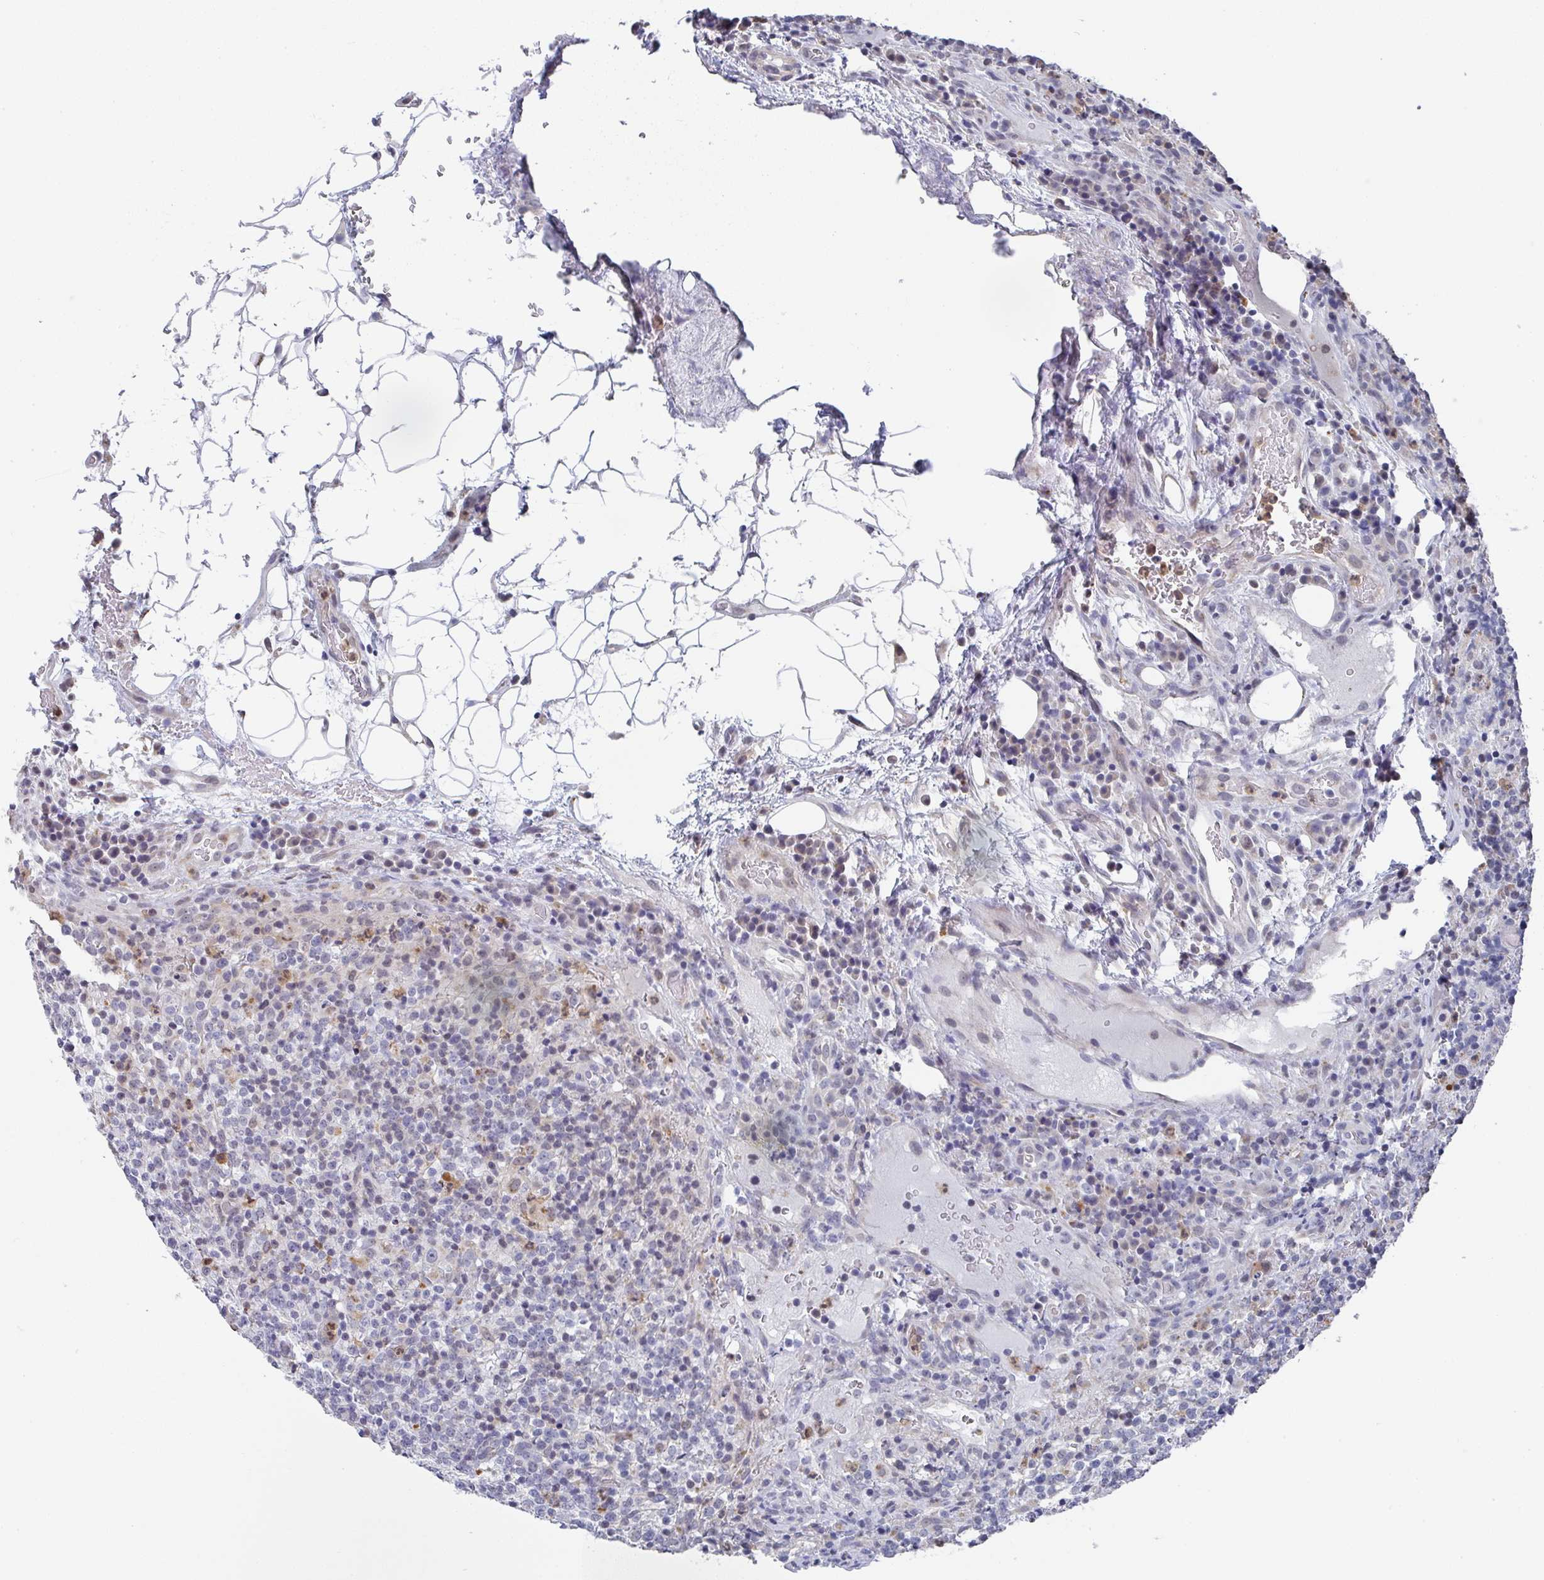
{"staining": {"intensity": "negative", "quantity": "none", "location": "none"}, "tissue": "lymphoma", "cell_type": "Tumor cells", "image_type": "cancer", "snomed": [{"axis": "morphology", "description": "Malignant lymphoma, non-Hodgkin's type, High grade"}, {"axis": "topography", "description": "Lymph node"}], "caption": "Tumor cells show no significant expression in lymphoma. (Stains: DAB (3,3'-diaminobenzidine) immunohistochemistry (IHC) with hematoxylin counter stain, Microscopy: brightfield microscopy at high magnification).", "gene": "NCF1", "patient": {"sex": "male", "age": 54}}